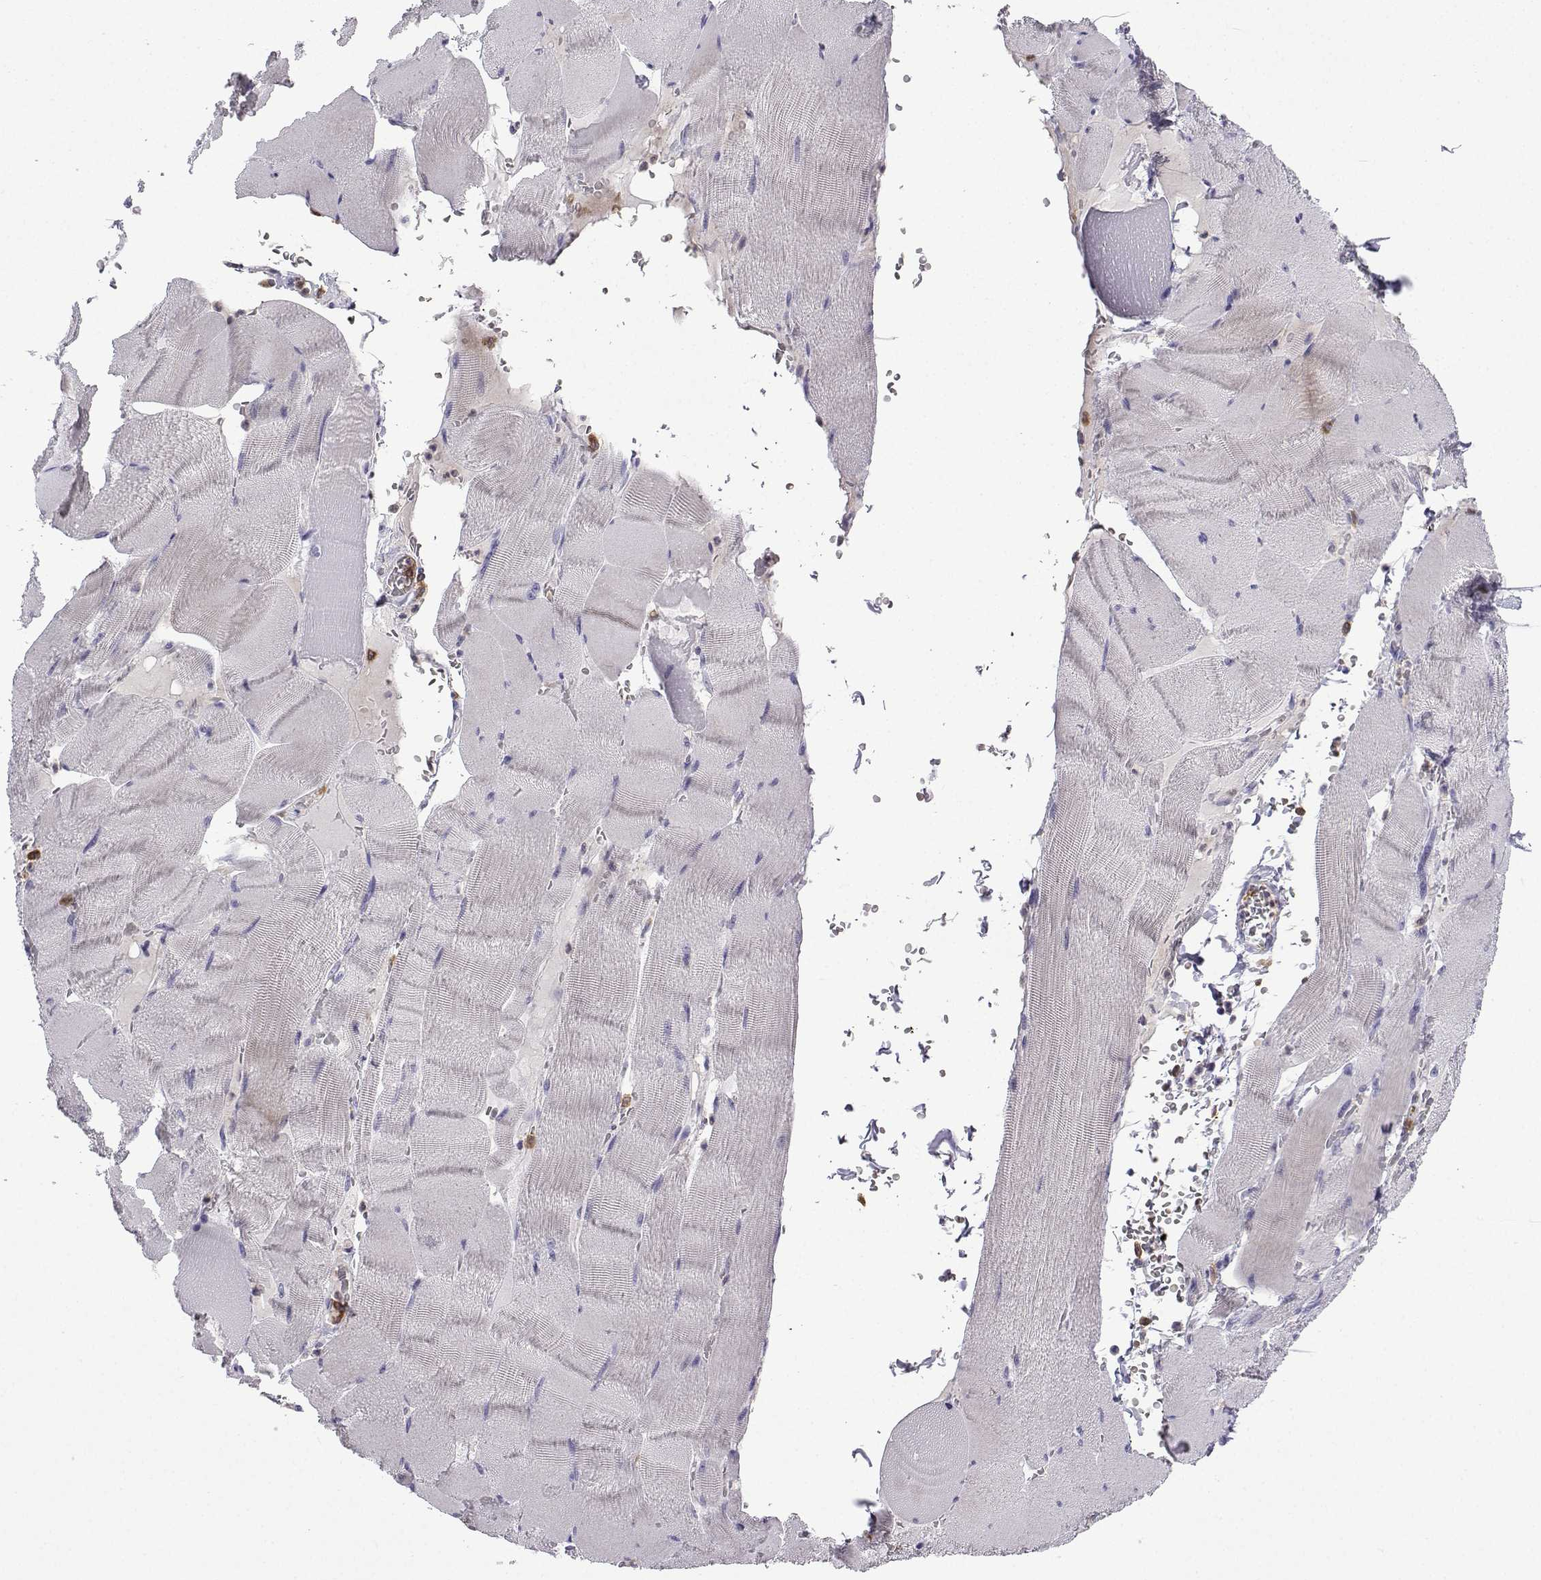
{"staining": {"intensity": "negative", "quantity": "none", "location": "none"}, "tissue": "skeletal muscle", "cell_type": "Myocytes", "image_type": "normal", "snomed": [{"axis": "morphology", "description": "Normal tissue, NOS"}, {"axis": "topography", "description": "Skeletal muscle"}], "caption": "Immunohistochemical staining of benign human skeletal muscle reveals no significant staining in myocytes.", "gene": "DOCK10", "patient": {"sex": "male", "age": 56}}